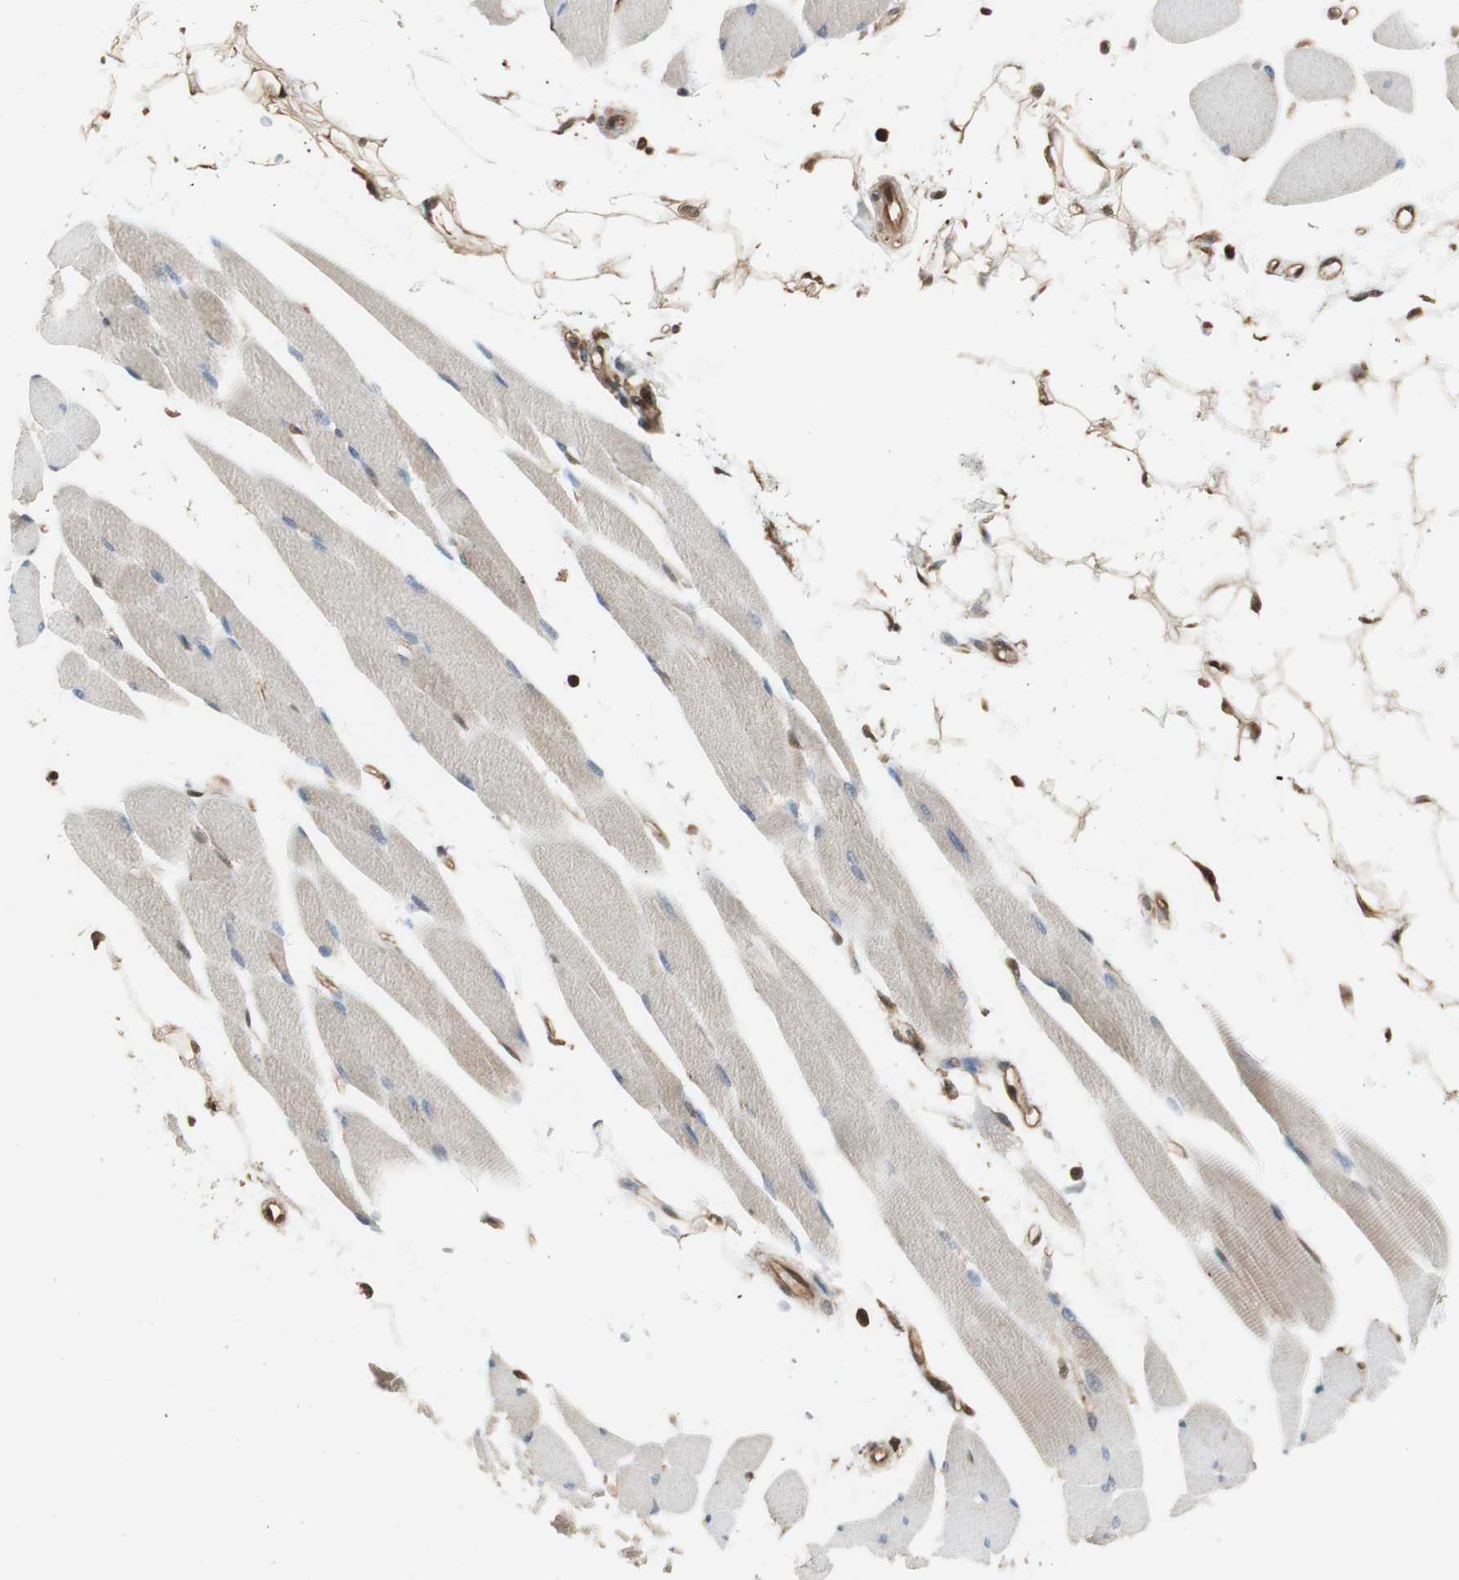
{"staining": {"intensity": "weak", "quantity": ">75%", "location": "cytoplasmic/membranous"}, "tissue": "skeletal muscle", "cell_type": "Myocytes", "image_type": "normal", "snomed": [{"axis": "morphology", "description": "Normal tissue, NOS"}, {"axis": "topography", "description": "Skeletal muscle"}, {"axis": "topography", "description": "Oral tissue"}, {"axis": "topography", "description": "Peripheral nerve tissue"}], "caption": "Protein analysis of unremarkable skeletal muscle exhibits weak cytoplasmic/membranous expression in about >75% of myocytes. (Stains: DAB in brown, nuclei in blue, Microscopy: brightfield microscopy at high magnification).", "gene": "YWHAB", "patient": {"sex": "female", "age": 84}}